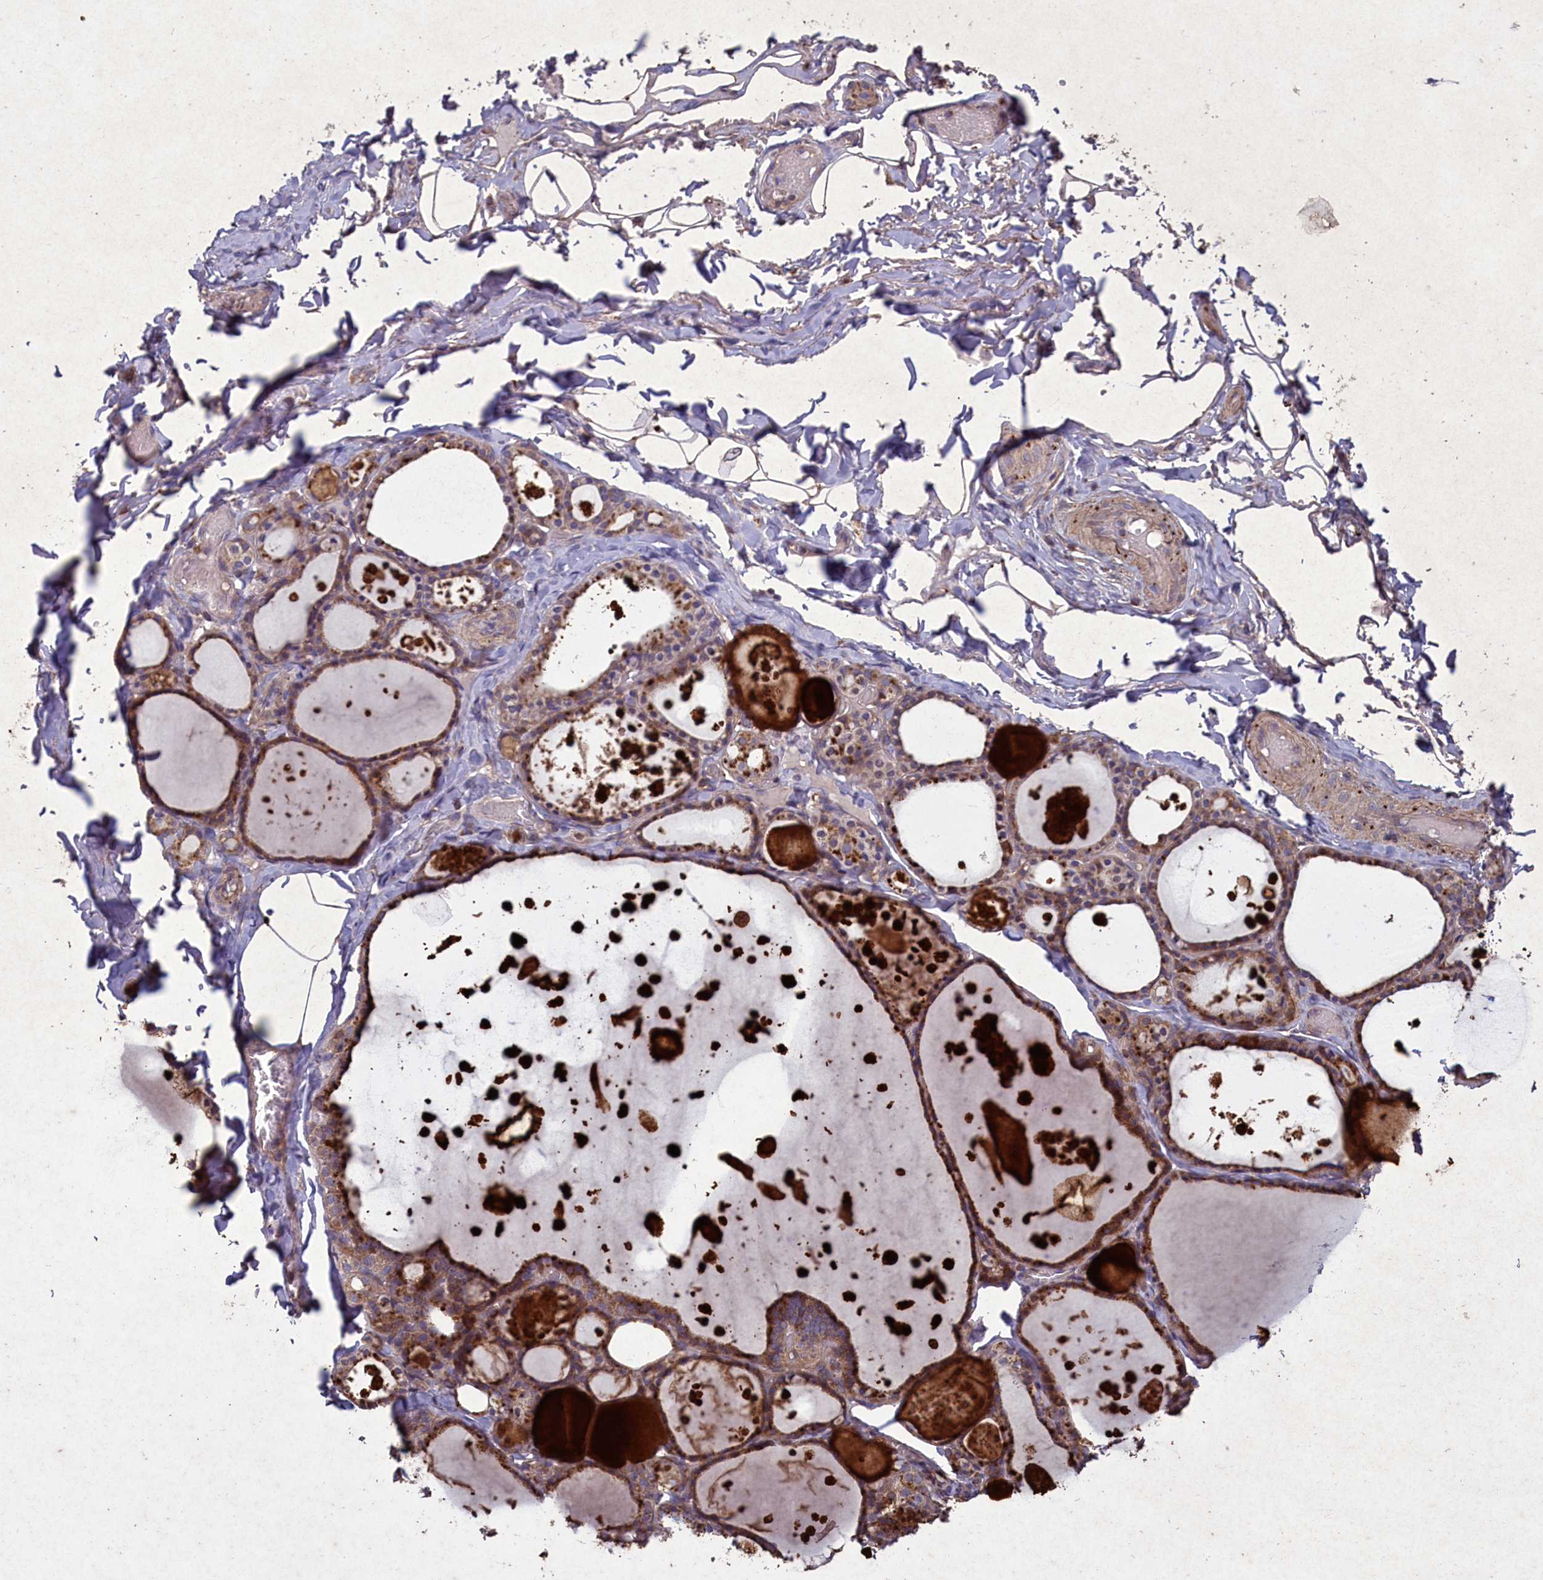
{"staining": {"intensity": "moderate", "quantity": ">75%", "location": "cytoplasmic/membranous"}, "tissue": "thyroid gland", "cell_type": "Glandular cells", "image_type": "normal", "snomed": [{"axis": "morphology", "description": "Normal tissue, NOS"}, {"axis": "topography", "description": "Thyroid gland"}], "caption": "Immunohistochemical staining of unremarkable thyroid gland shows >75% levels of moderate cytoplasmic/membranous protein expression in about >75% of glandular cells.", "gene": "CIAO2B", "patient": {"sex": "male", "age": 56}}